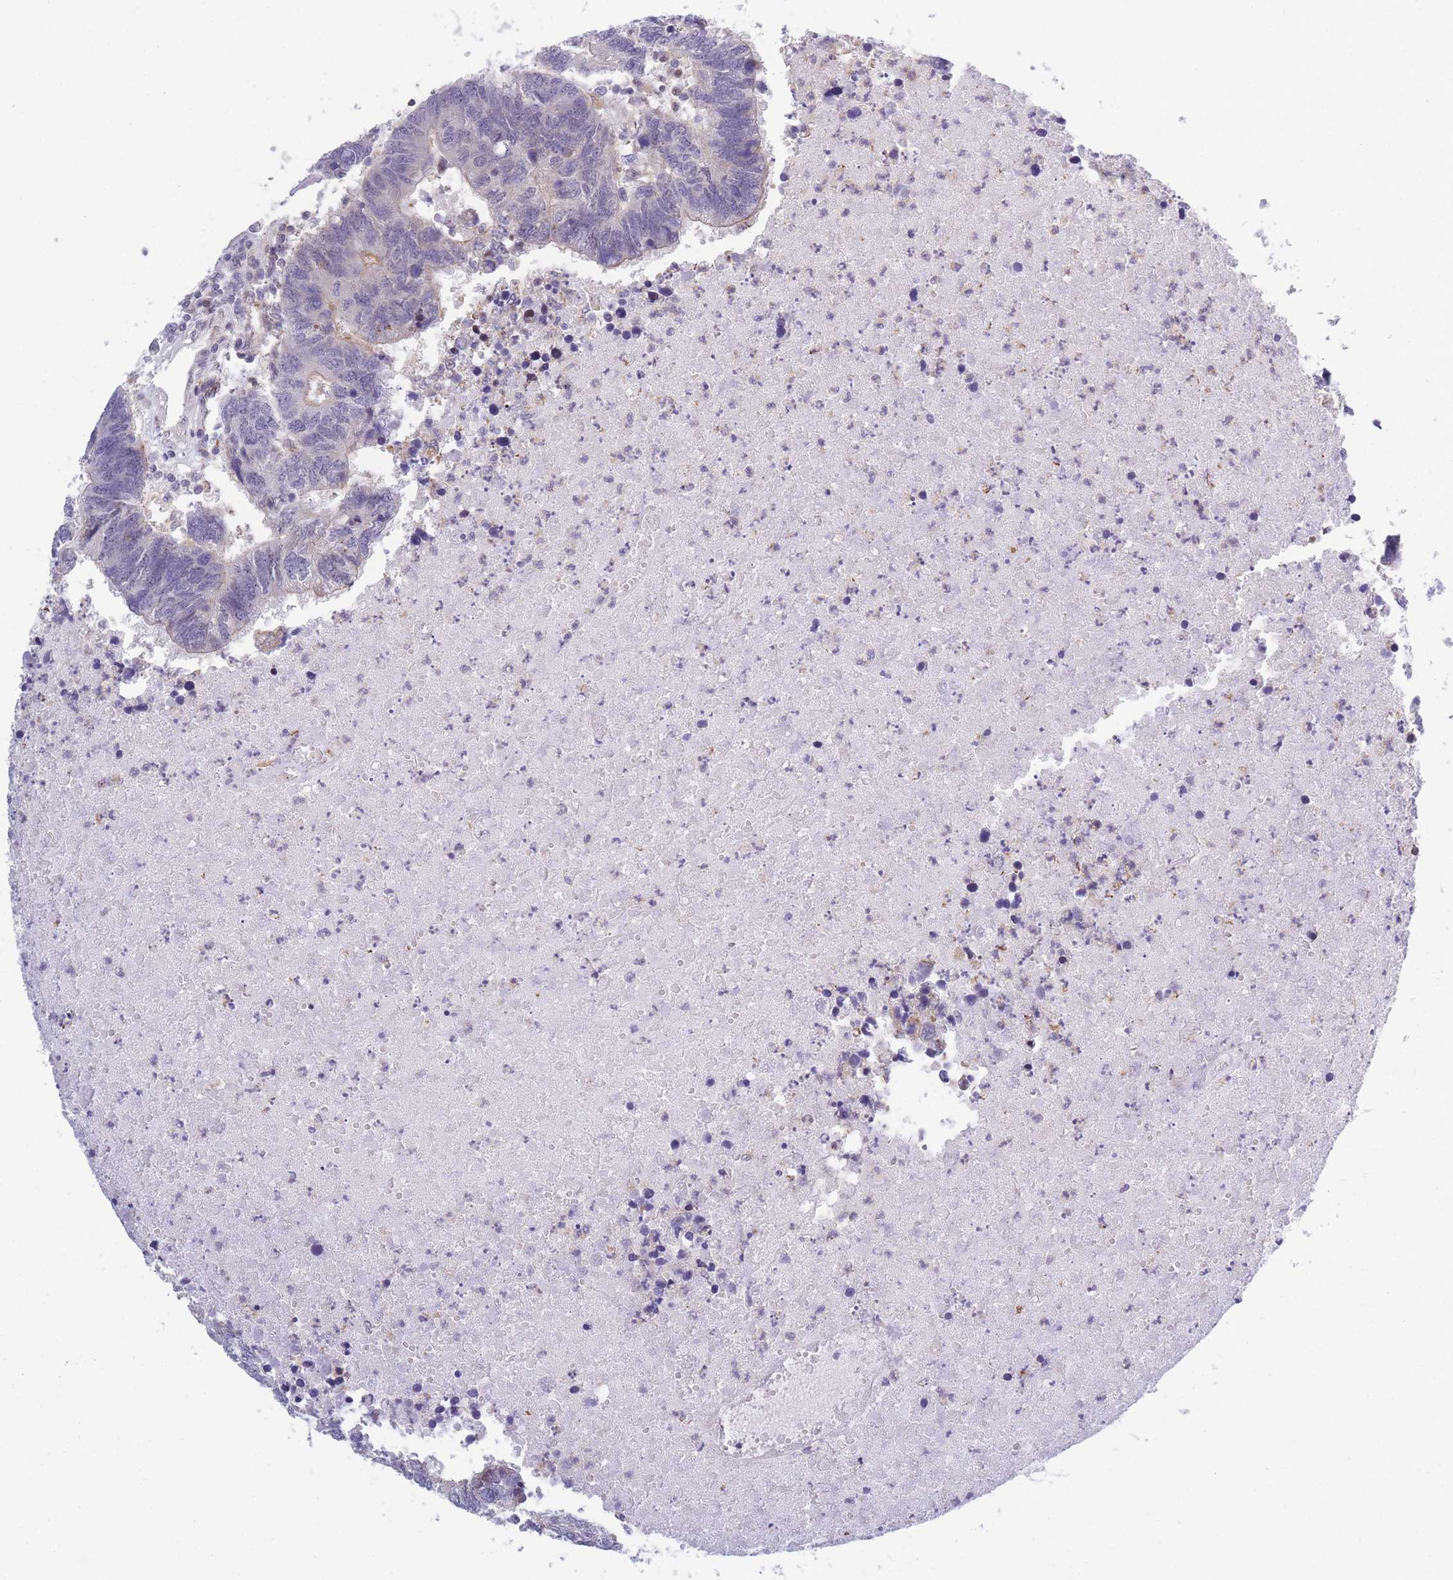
{"staining": {"intensity": "weak", "quantity": "25%-75%", "location": "cytoplasmic/membranous"}, "tissue": "colorectal cancer", "cell_type": "Tumor cells", "image_type": "cancer", "snomed": [{"axis": "morphology", "description": "Adenocarcinoma, NOS"}, {"axis": "topography", "description": "Colon"}], "caption": "A brown stain labels weak cytoplasmic/membranous staining of a protein in human colorectal cancer tumor cells.", "gene": "CRACD", "patient": {"sex": "female", "age": 48}}